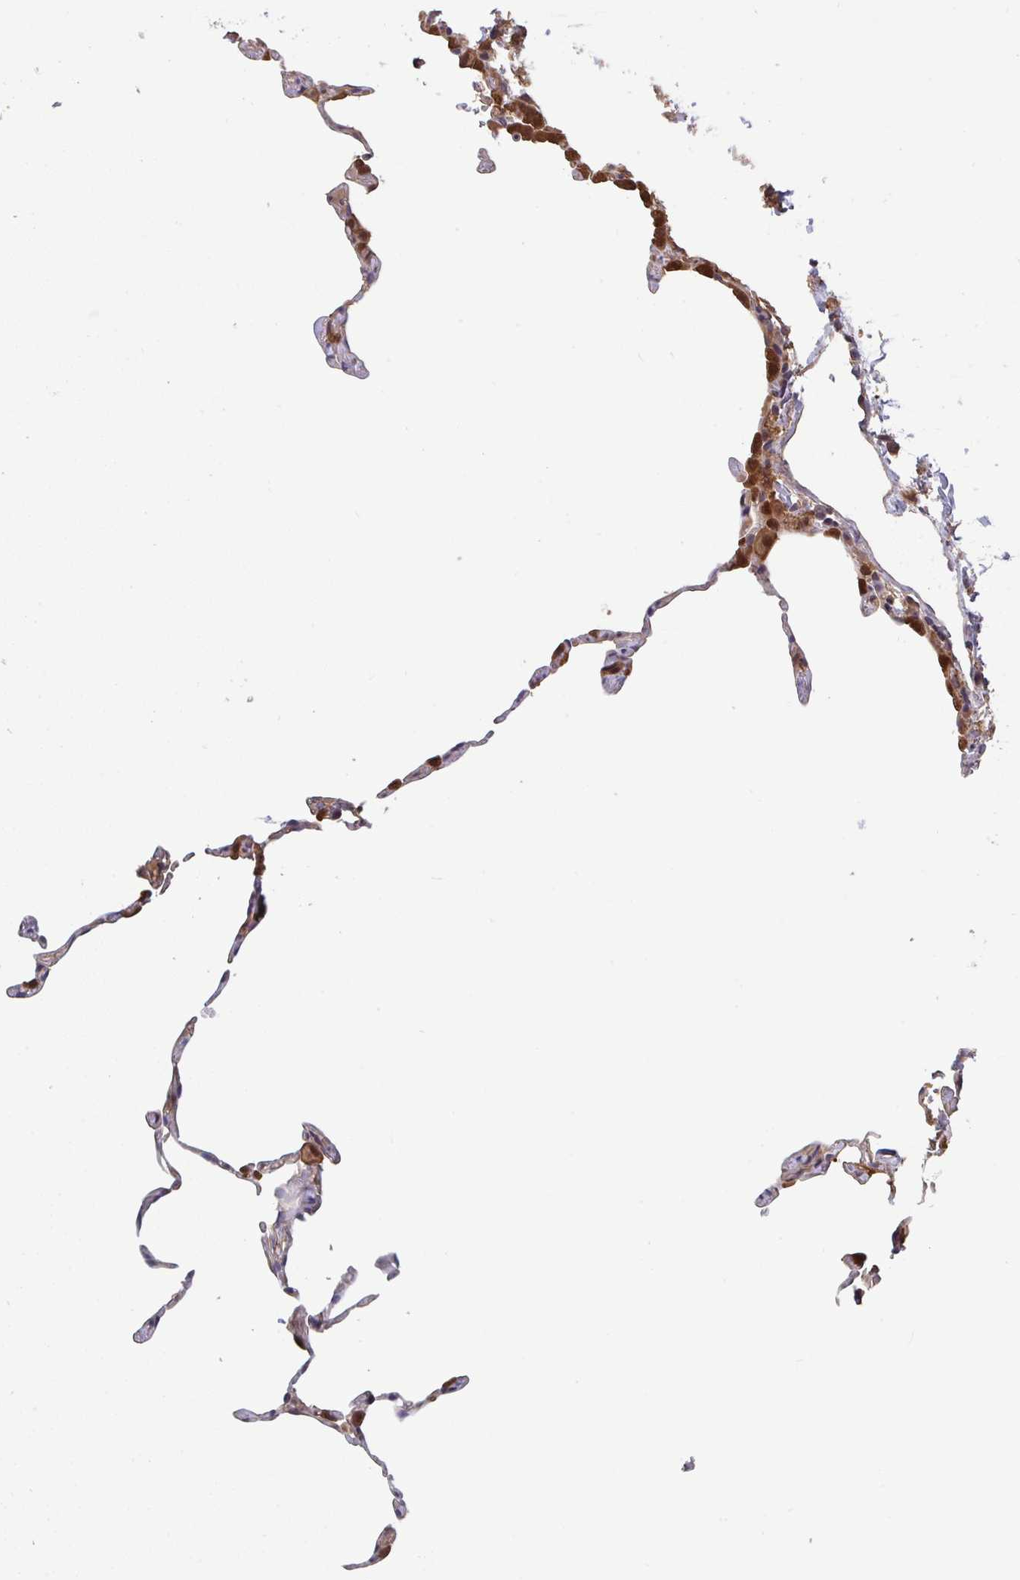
{"staining": {"intensity": "strong", "quantity": "25%-75%", "location": "cytoplasmic/membranous,nuclear"}, "tissue": "lung", "cell_type": "Alveolar cells", "image_type": "normal", "snomed": [{"axis": "morphology", "description": "Normal tissue, NOS"}, {"axis": "topography", "description": "Lung"}], "caption": "High-magnification brightfield microscopy of unremarkable lung stained with DAB (3,3'-diaminobenzidine) (brown) and counterstained with hematoxylin (blue). alveolar cells exhibit strong cytoplasmic/membranous,nuclear expression is present in about25%-75% of cells.", "gene": "TIGAR", "patient": {"sex": "female", "age": 57}}